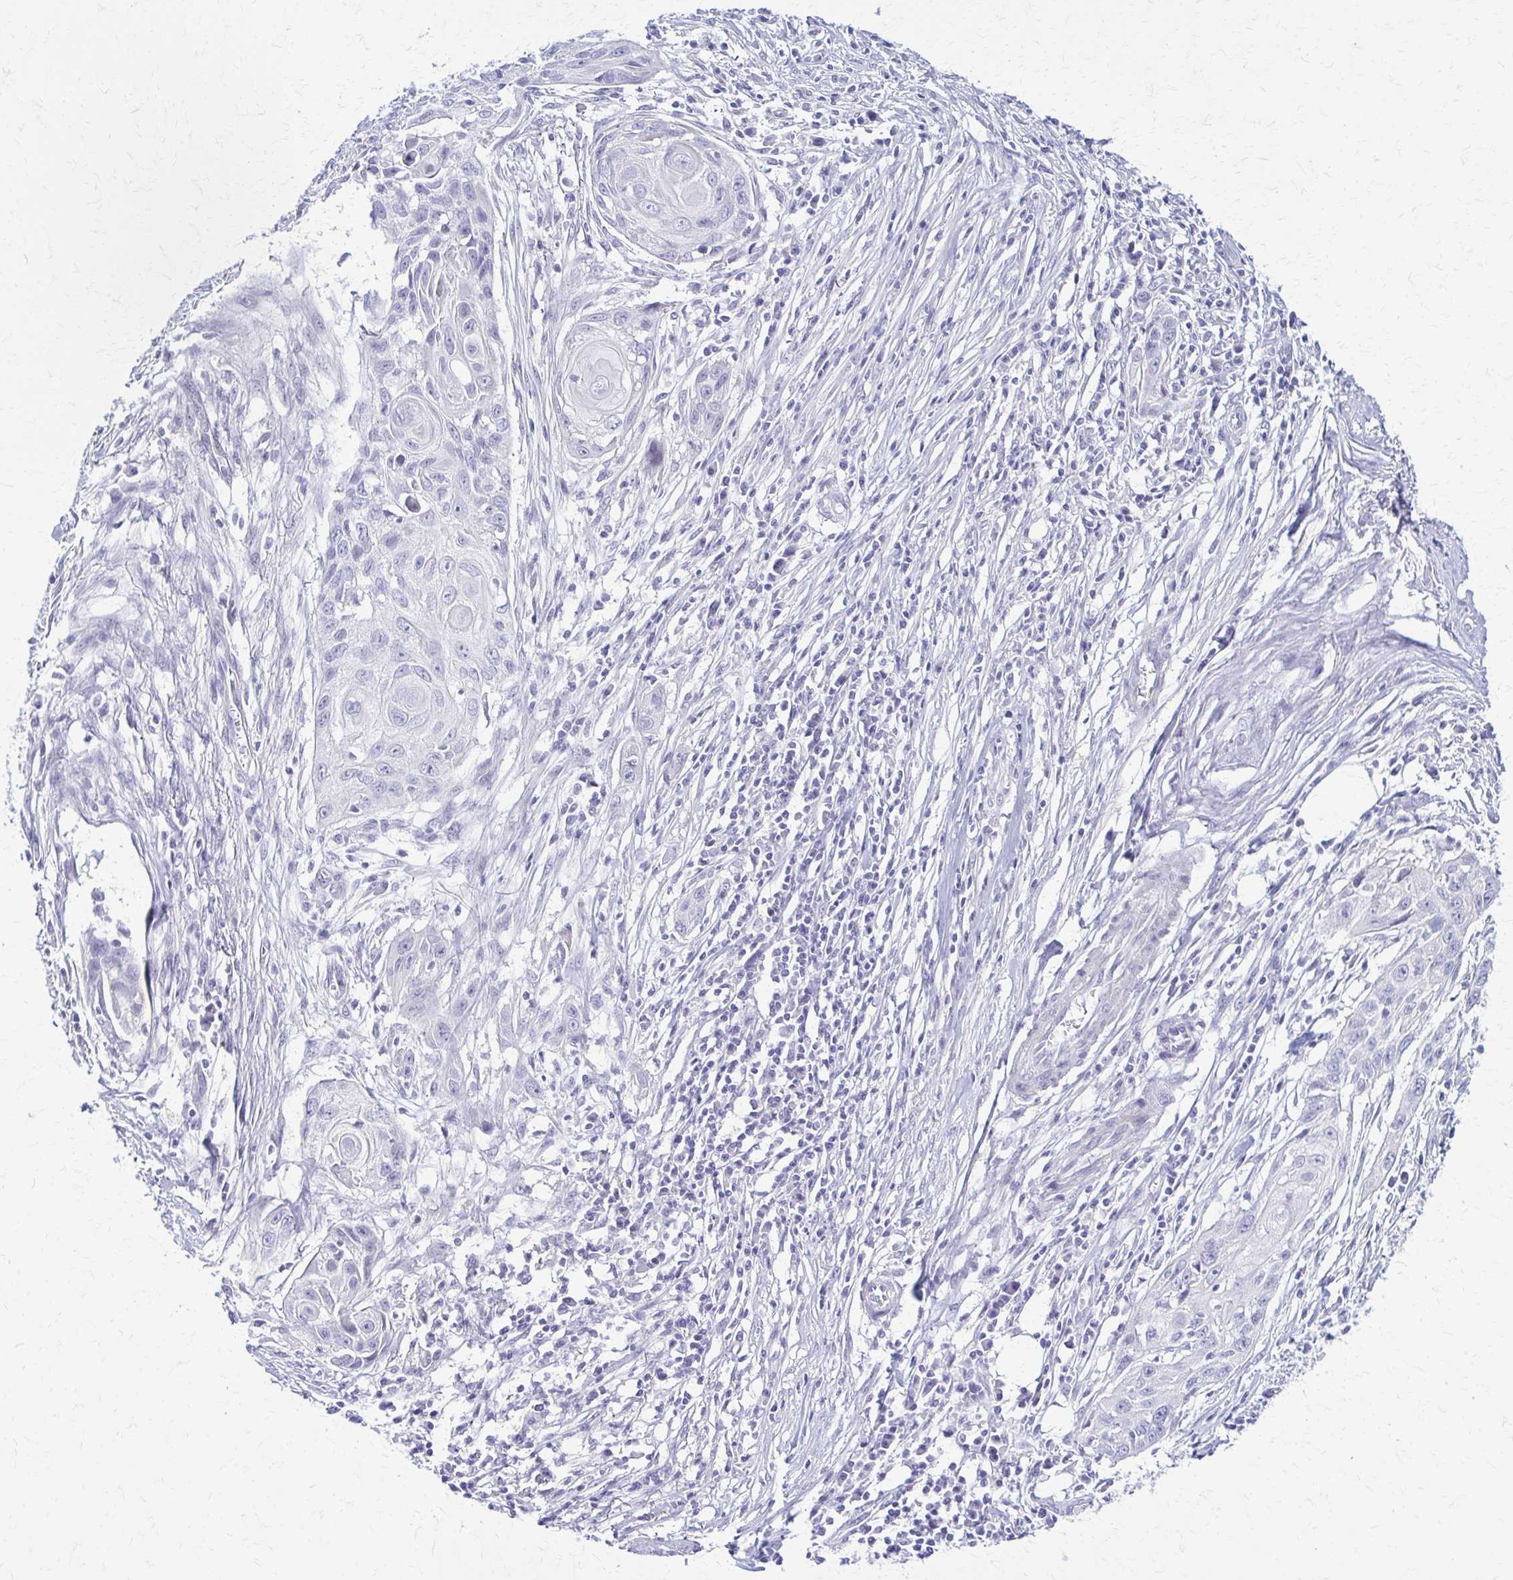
{"staining": {"intensity": "negative", "quantity": "none", "location": "none"}, "tissue": "skin cancer", "cell_type": "Tumor cells", "image_type": "cancer", "snomed": [{"axis": "morphology", "description": "Squamous cell carcinoma, NOS"}, {"axis": "topography", "description": "Skin"}, {"axis": "topography", "description": "Vulva"}], "caption": "An IHC photomicrograph of squamous cell carcinoma (skin) is shown. There is no staining in tumor cells of squamous cell carcinoma (skin). The staining was performed using DAB (3,3'-diaminobenzidine) to visualize the protein expression in brown, while the nuclei were stained in blue with hematoxylin (Magnification: 20x).", "gene": "RHOBTB2", "patient": {"sex": "female", "age": 83}}